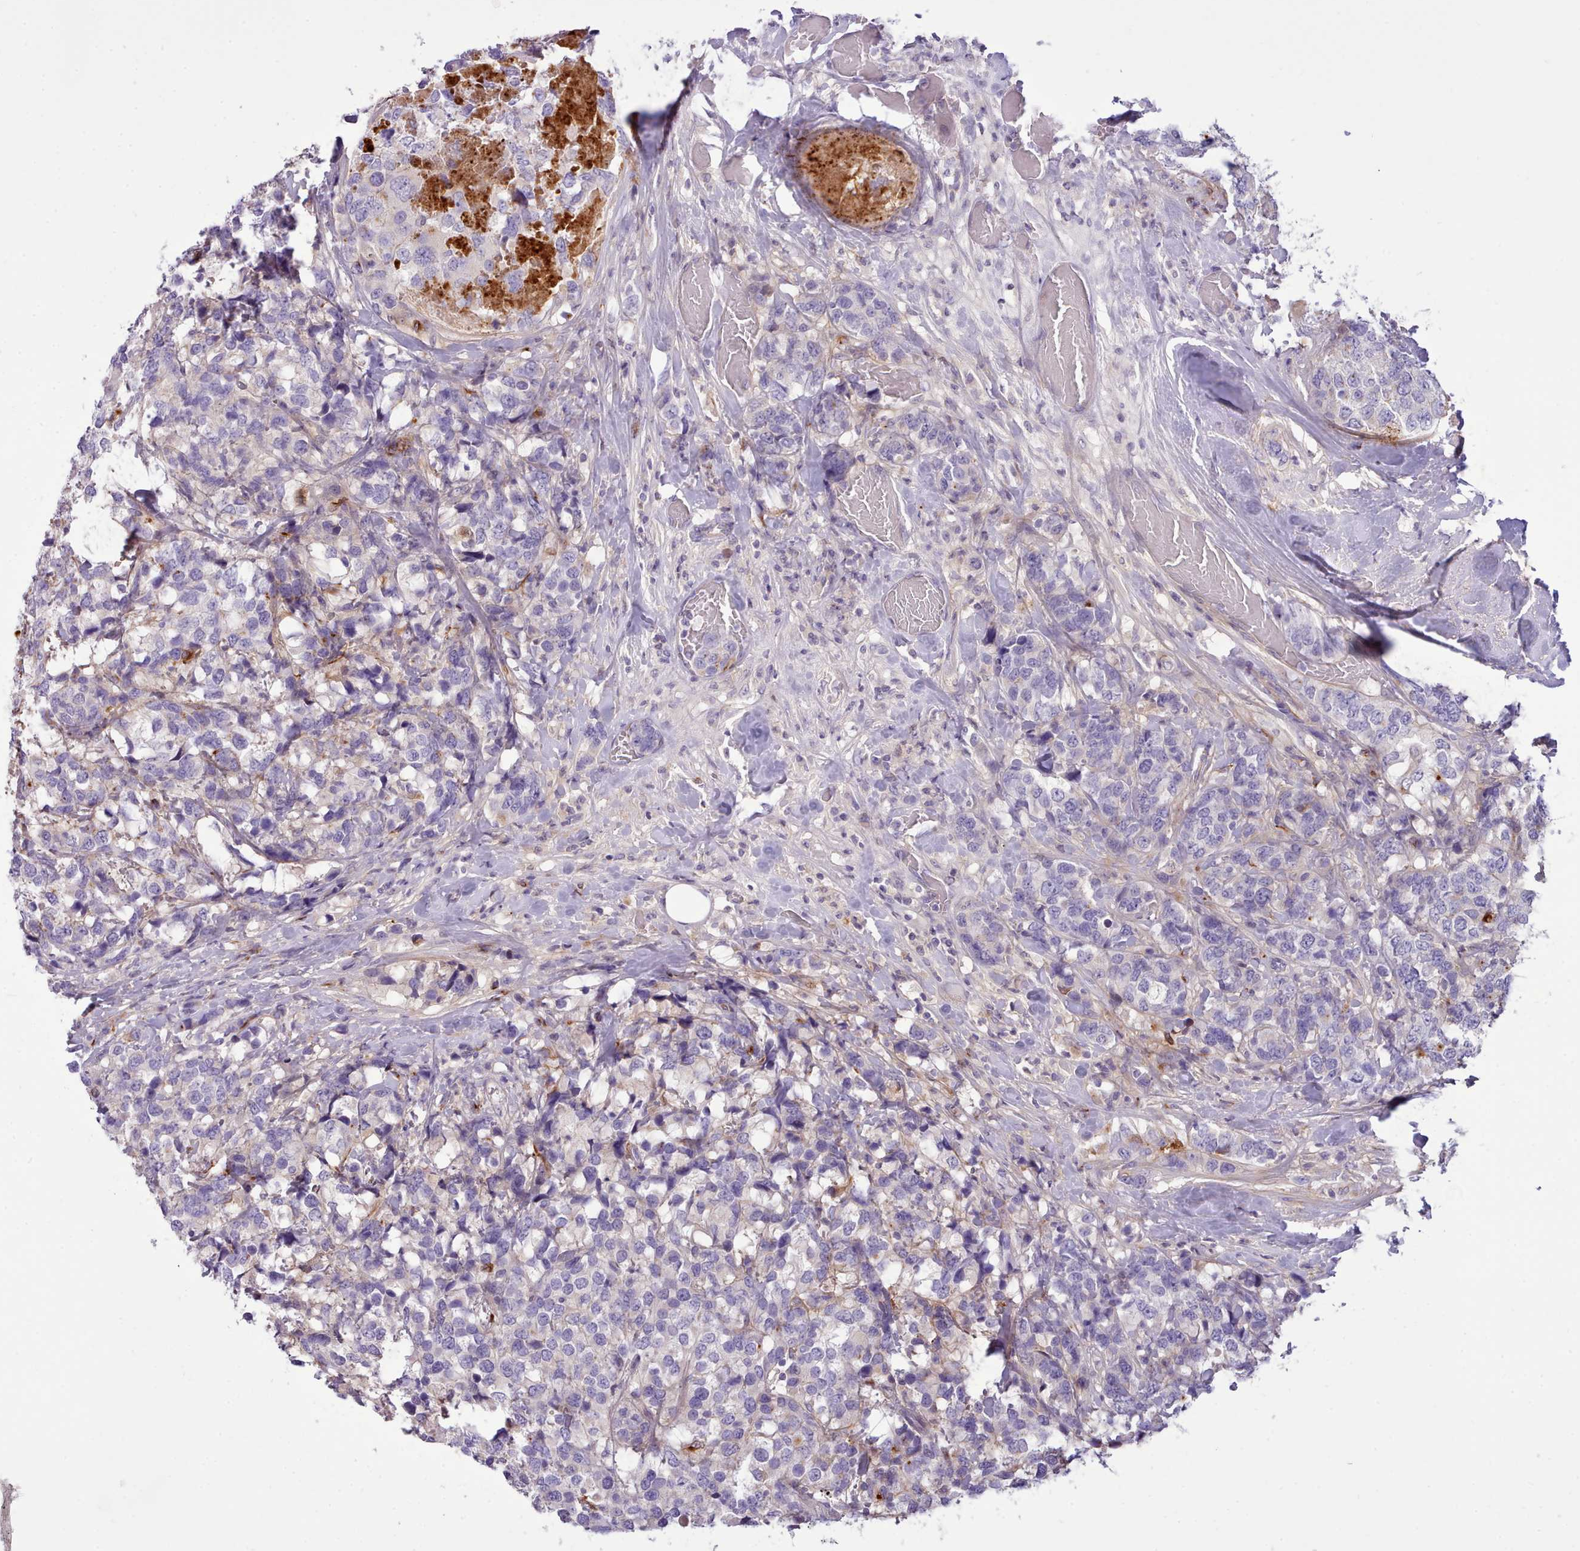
{"staining": {"intensity": "negative", "quantity": "none", "location": "none"}, "tissue": "breast cancer", "cell_type": "Tumor cells", "image_type": "cancer", "snomed": [{"axis": "morphology", "description": "Lobular carcinoma"}, {"axis": "topography", "description": "Breast"}], "caption": "Histopathology image shows no protein staining in tumor cells of breast cancer tissue. (Stains: DAB immunohistochemistry with hematoxylin counter stain, Microscopy: brightfield microscopy at high magnification).", "gene": "CYP2A13", "patient": {"sex": "female", "age": 59}}